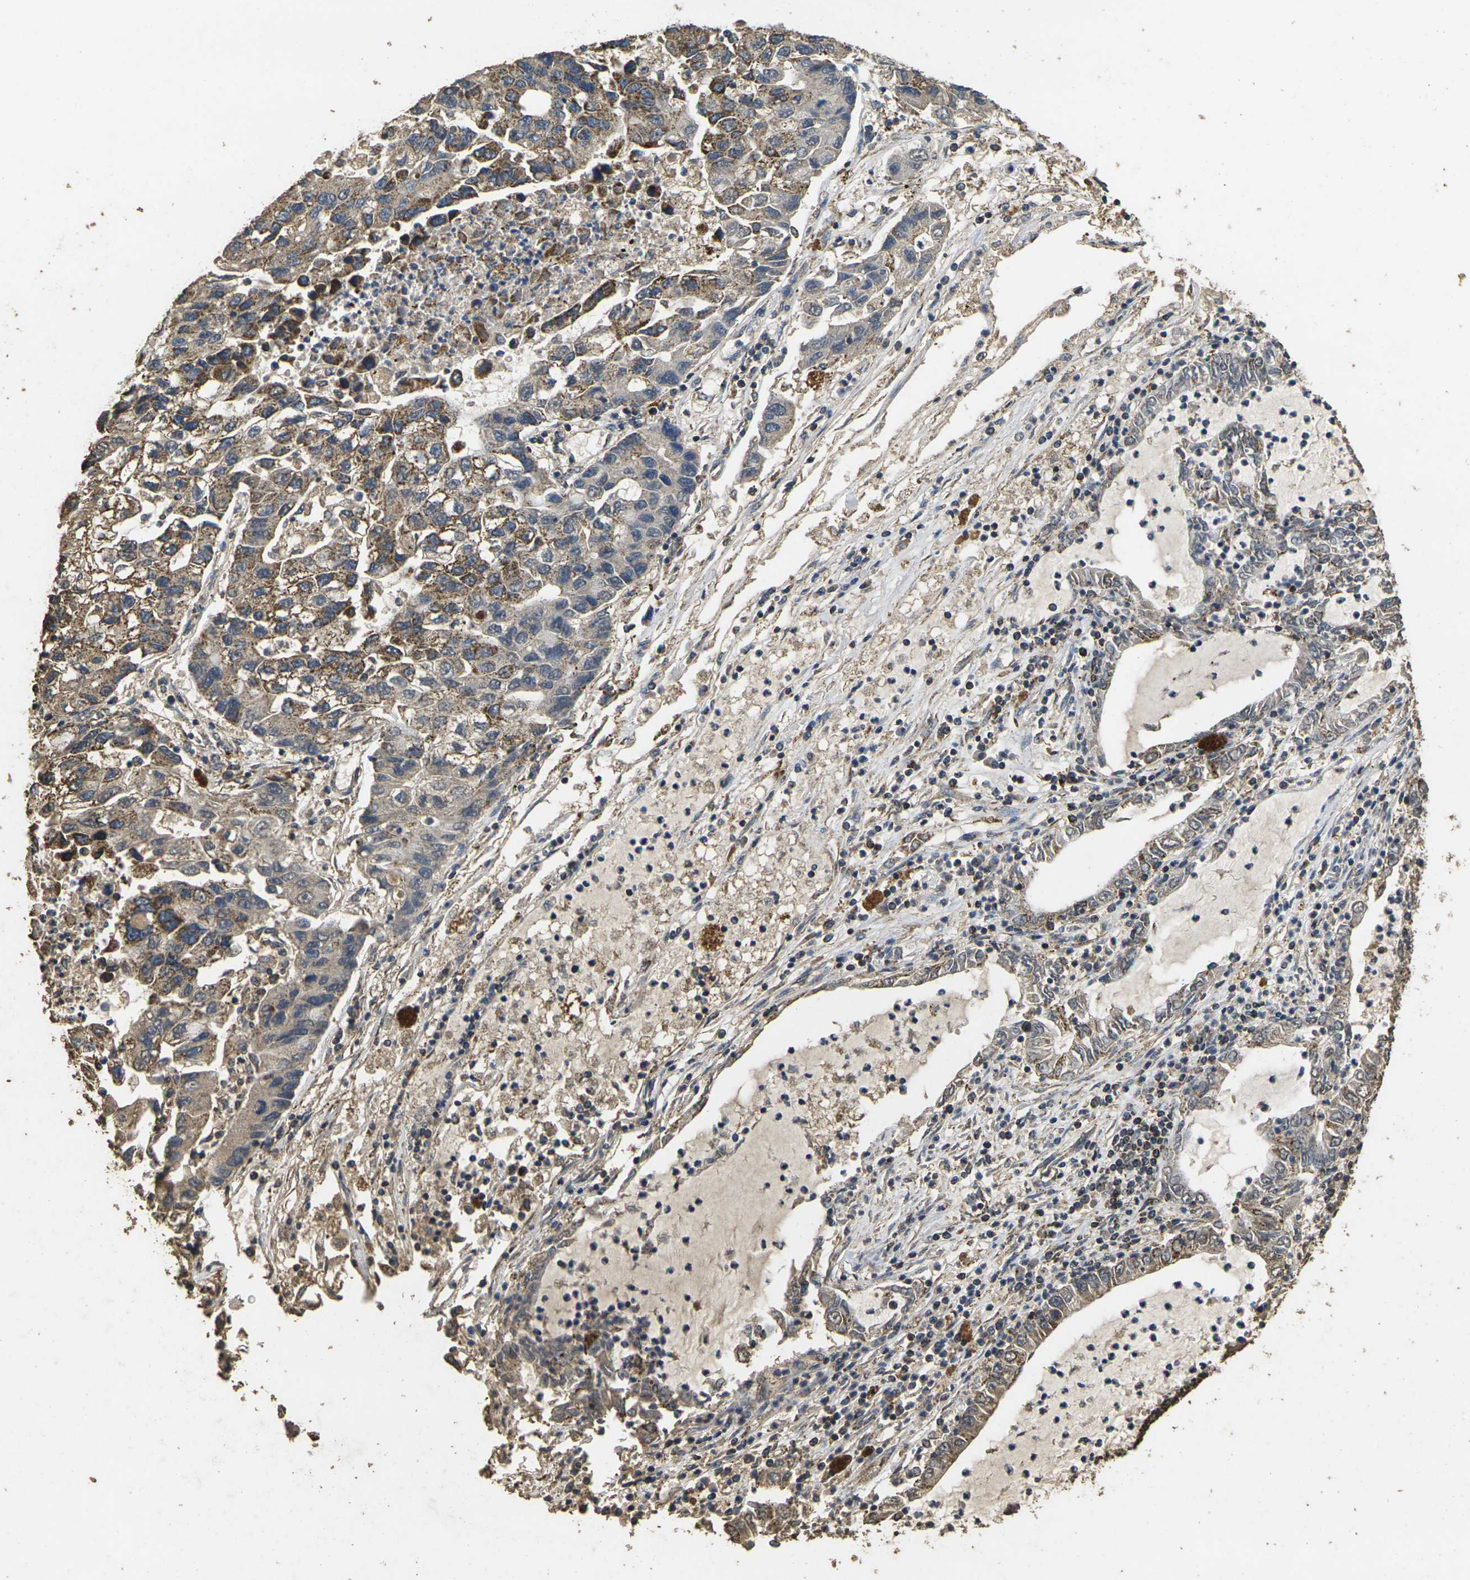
{"staining": {"intensity": "moderate", "quantity": ">75%", "location": "cytoplasmic/membranous"}, "tissue": "lung cancer", "cell_type": "Tumor cells", "image_type": "cancer", "snomed": [{"axis": "morphology", "description": "Adenocarcinoma, NOS"}, {"axis": "topography", "description": "Lung"}], "caption": "Tumor cells display medium levels of moderate cytoplasmic/membranous expression in about >75% of cells in adenocarcinoma (lung). (DAB IHC, brown staining for protein, blue staining for nuclei).", "gene": "MAPK11", "patient": {"sex": "female", "age": 51}}